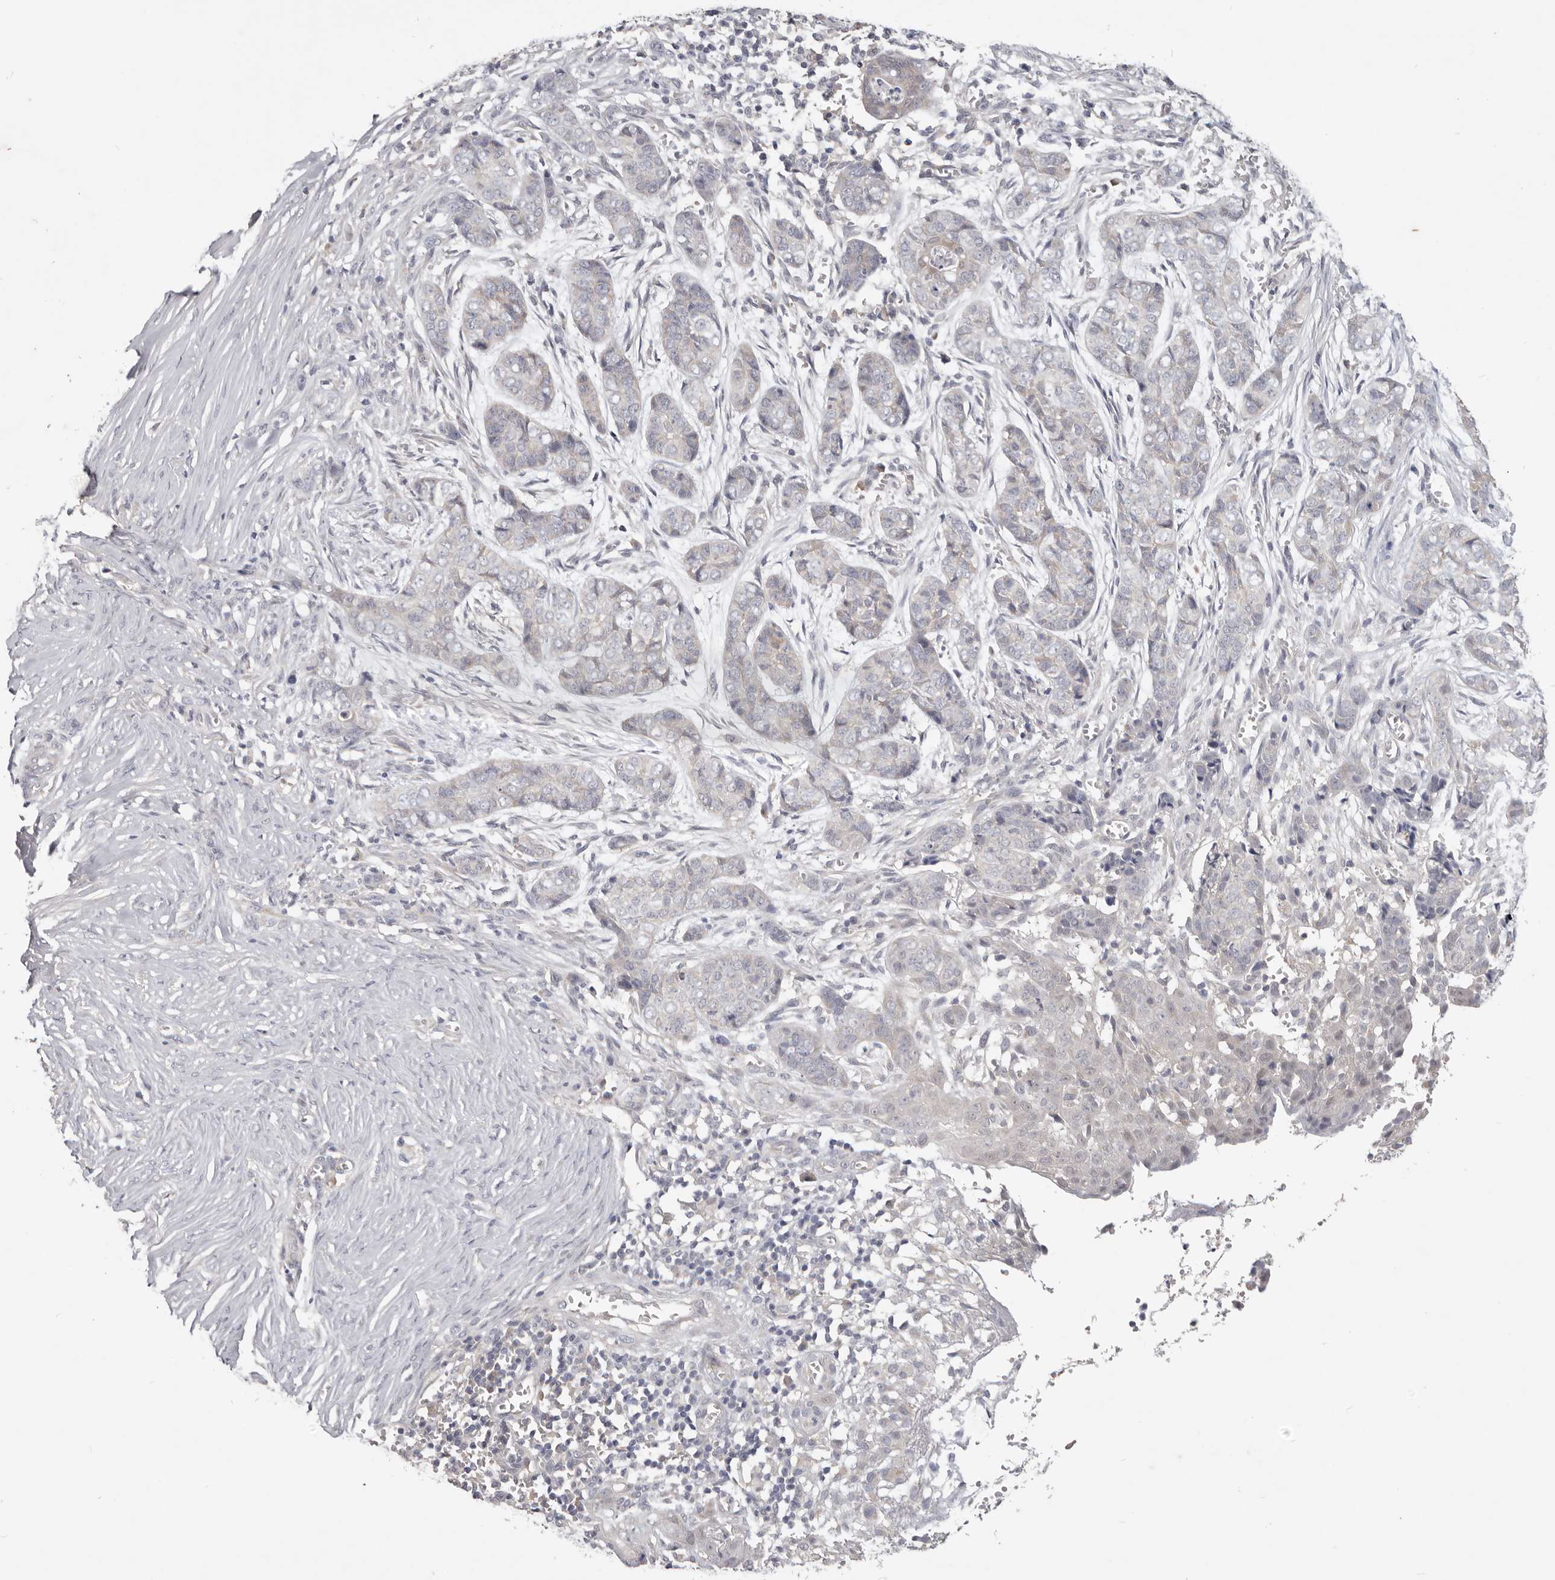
{"staining": {"intensity": "negative", "quantity": "none", "location": "none"}, "tissue": "skin cancer", "cell_type": "Tumor cells", "image_type": "cancer", "snomed": [{"axis": "morphology", "description": "Basal cell carcinoma"}, {"axis": "topography", "description": "Skin"}], "caption": "Immunohistochemistry of human skin basal cell carcinoma displays no expression in tumor cells. (DAB IHC visualized using brightfield microscopy, high magnification).", "gene": "WDR77", "patient": {"sex": "female", "age": 64}}